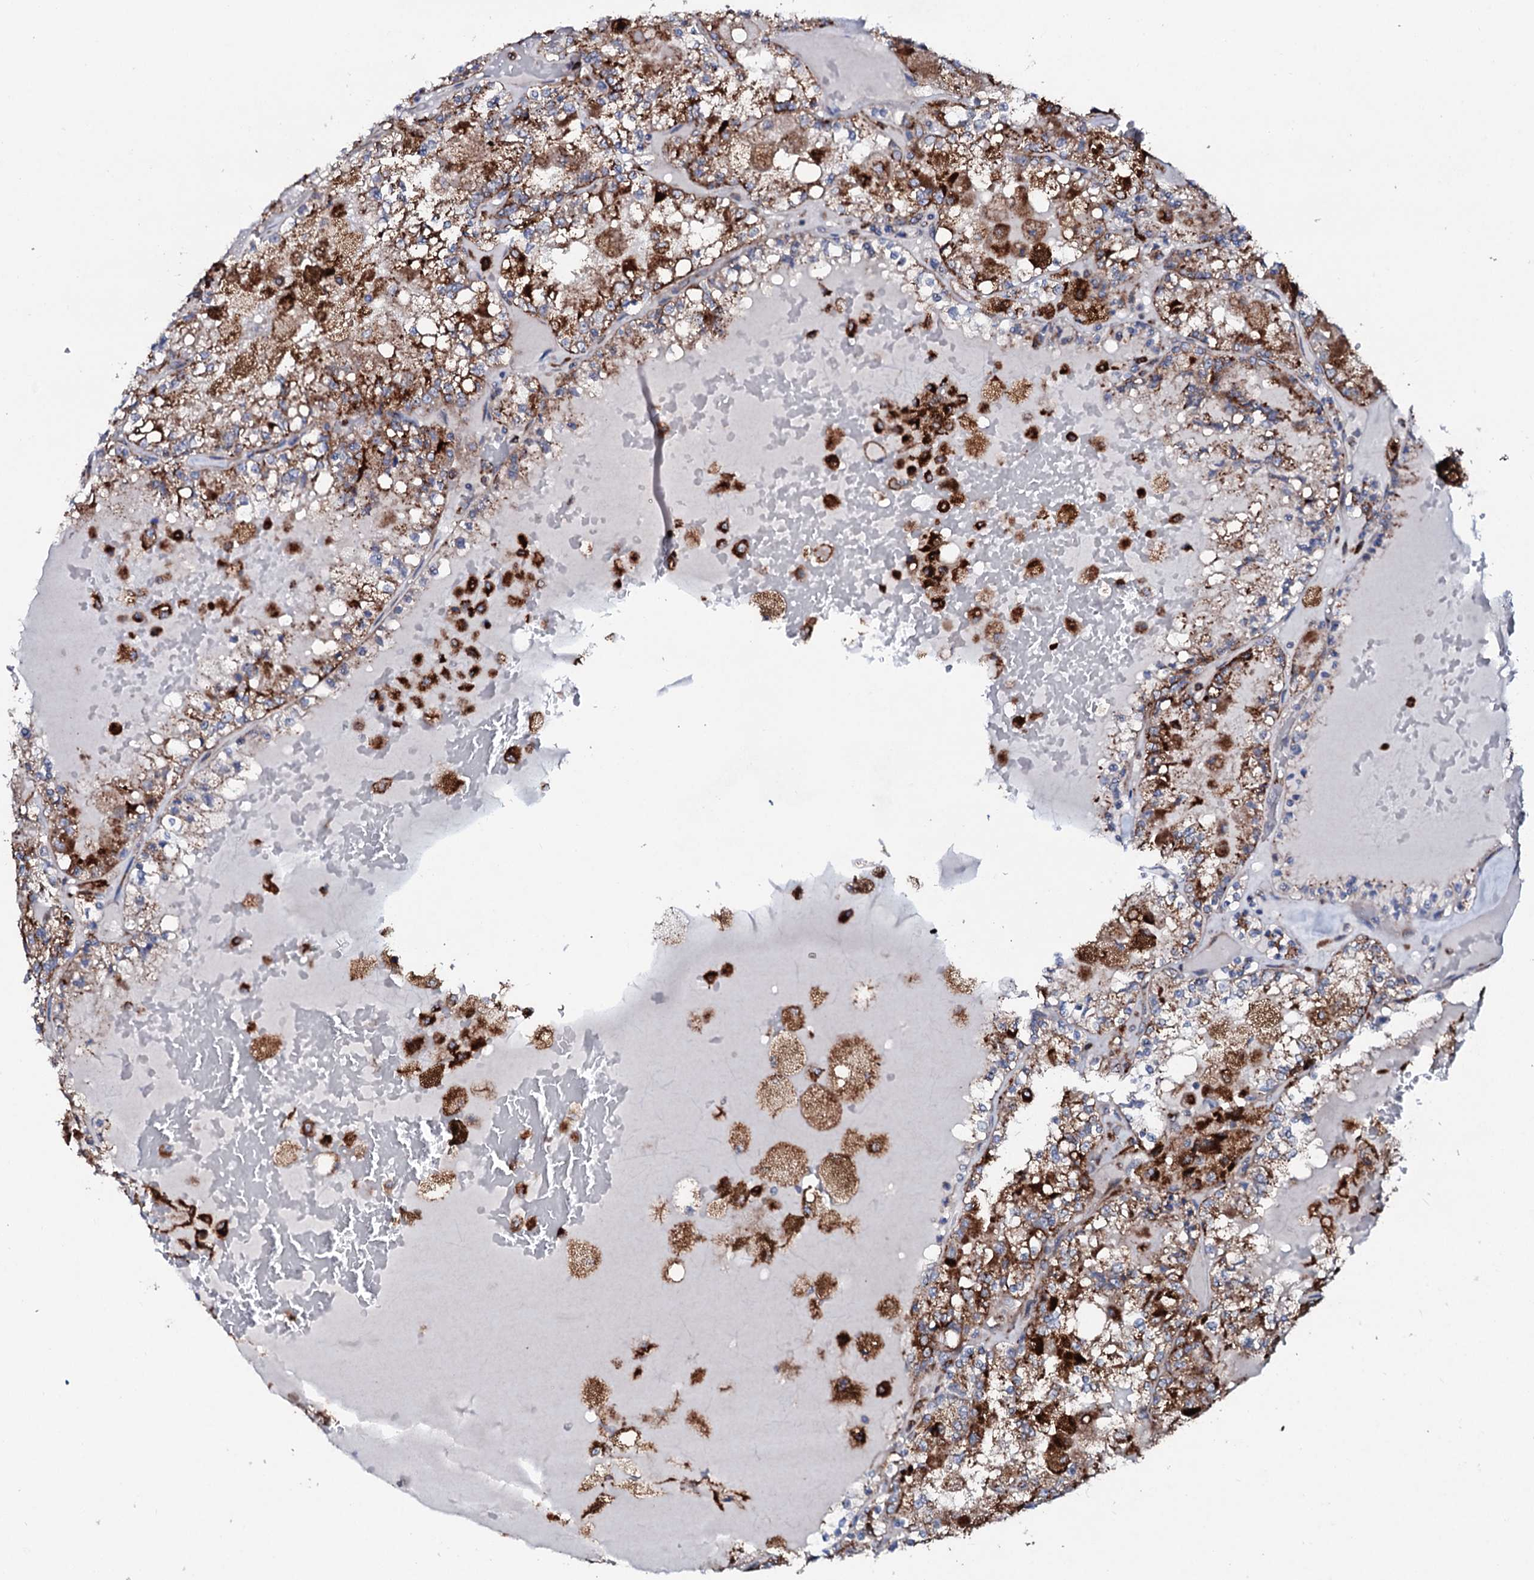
{"staining": {"intensity": "moderate", "quantity": ">75%", "location": "cytoplasmic/membranous"}, "tissue": "renal cancer", "cell_type": "Tumor cells", "image_type": "cancer", "snomed": [{"axis": "morphology", "description": "Adenocarcinoma, NOS"}, {"axis": "topography", "description": "Kidney"}], "caption": "Immunohistochemical staining of human renal adenocarcinoma shows moderate cytoplasmic/membranous protein expression in approximately >75% of tumor cells.", "gene": "P2RX4", "patient": {"sex": "female", "age": 56}}